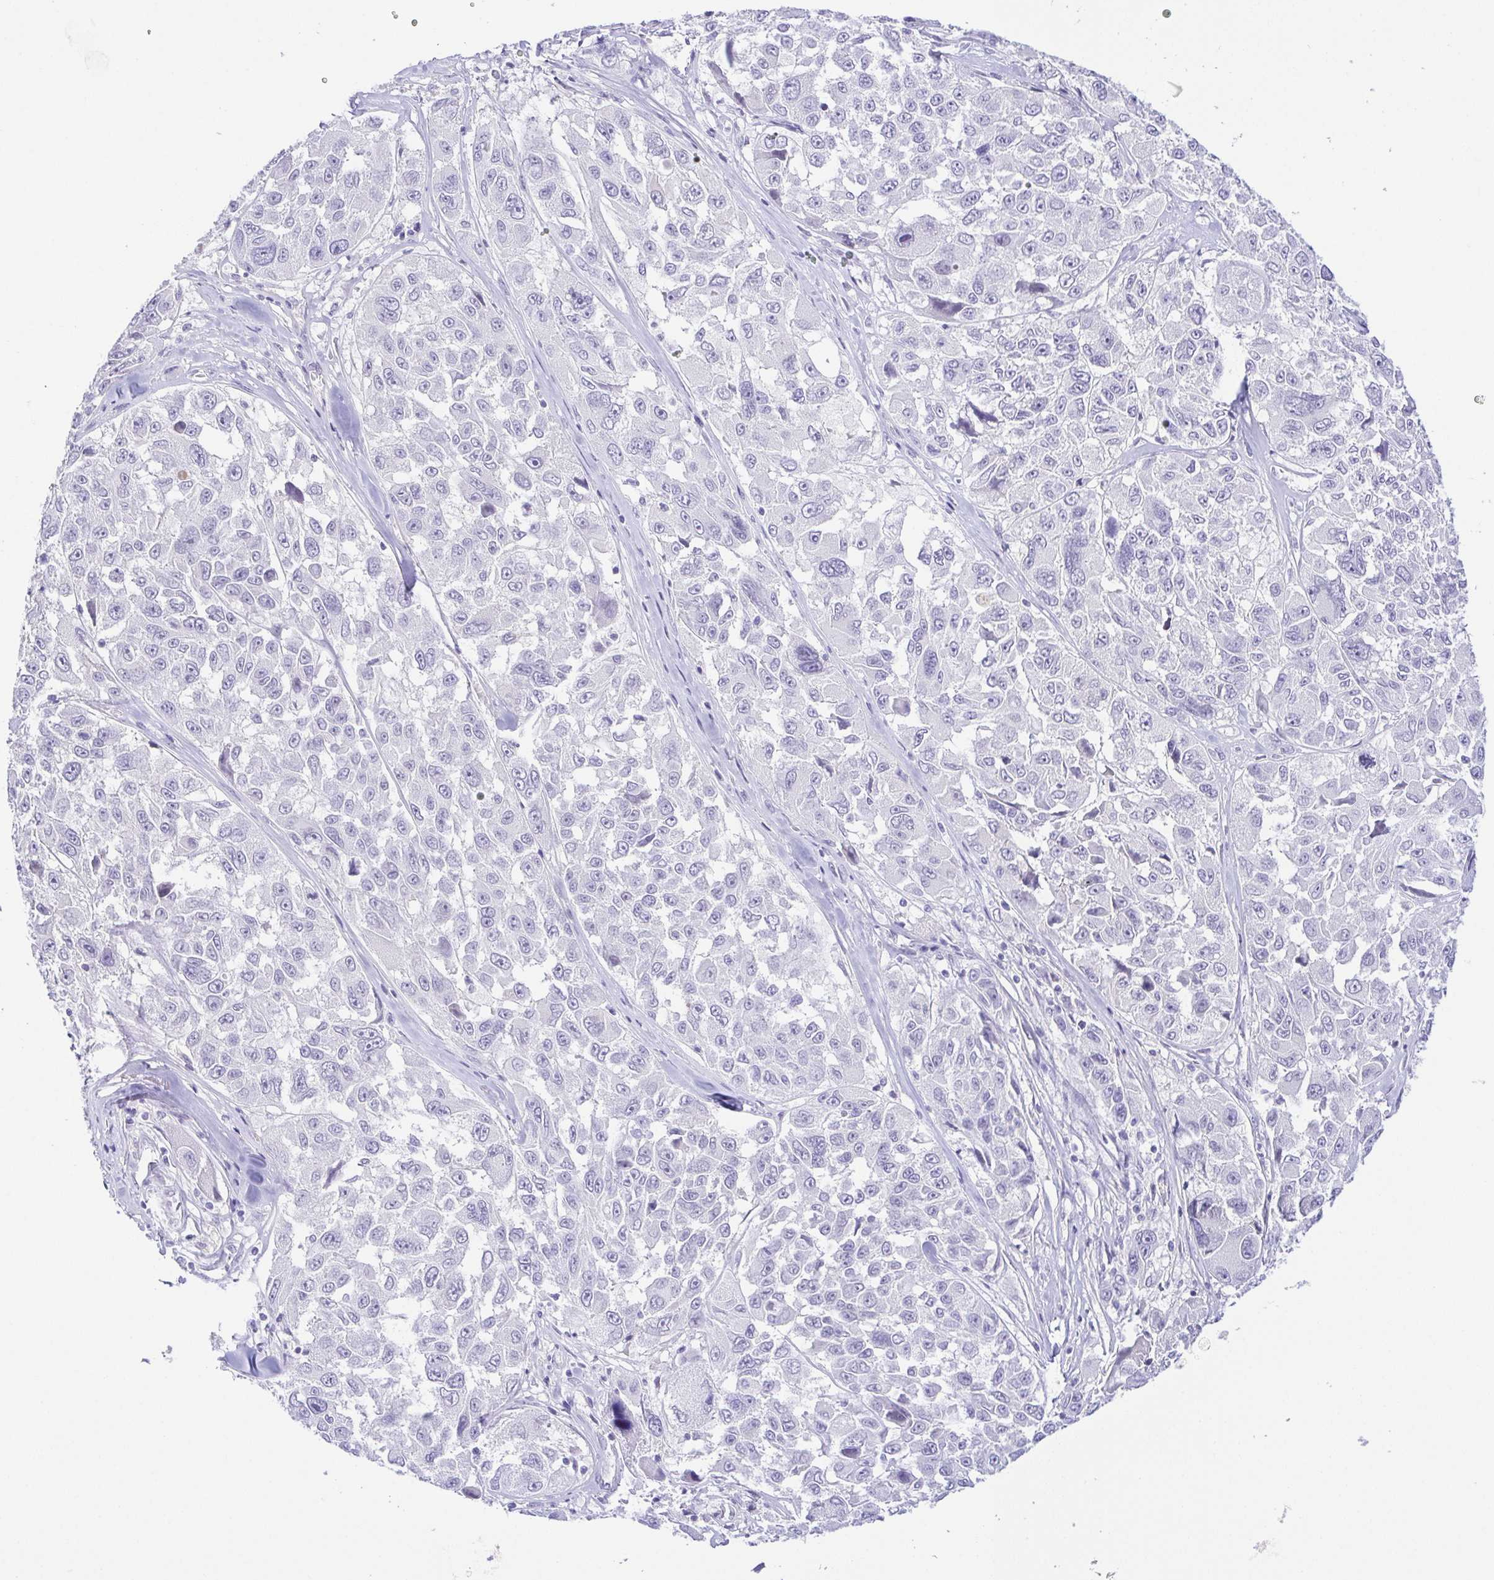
{"staining": {"intensity": "negative", "quantity": "none", "location": "none"}, "tissue": "melanoma", "cell_type": "Tumor cells", "image_type": "cancer", "snomed": [{"axis": "morphology", "description": "Malignant melanoma, NOS"}, {"axis": "topography", "description": "Skin"}], "caption": "Tumor cells show no significant protein expression in melanoma.", "gene": "KRTDAP", "patient": {"sex": "female", "age": 66}}